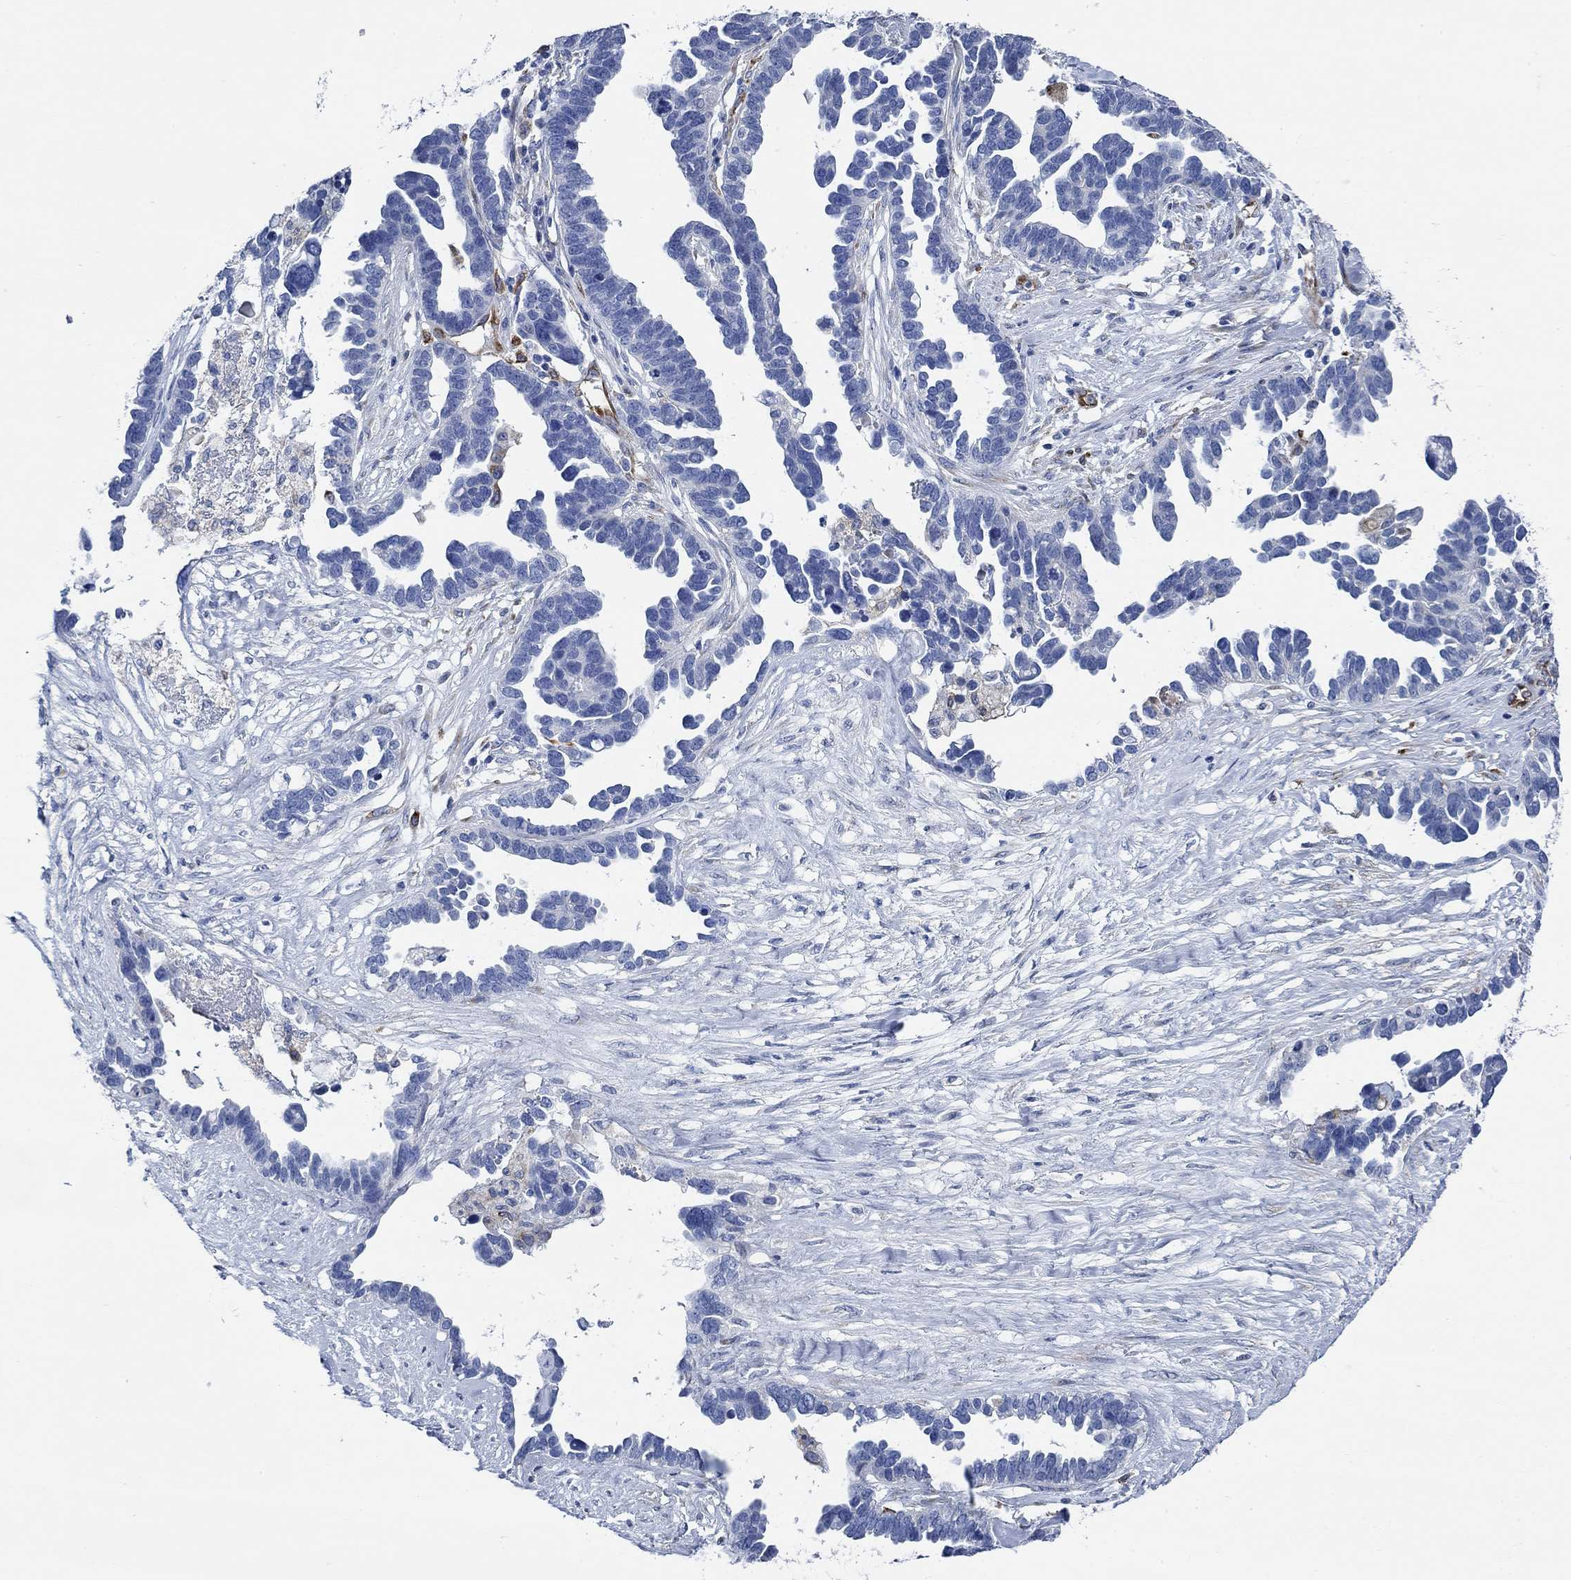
{"staining": {"intensity": "negative", "quantity": "none", "location": "none"}, "tissue": "ovarian cancer", "cell_type": "Tumor cells", "image_type": "cancer", "snomed": [{"axis": "morphology", "description": "Cystadenocarcinoma, serous, NOS"}, {"axis": "topography", "description": "Ovary"}], "caption": "Protein analysis of ovarian cancer reveals no significant positivity in tumor cells.", "gene": "HECW2", "patient": {"sex": "female", "age": 54}}